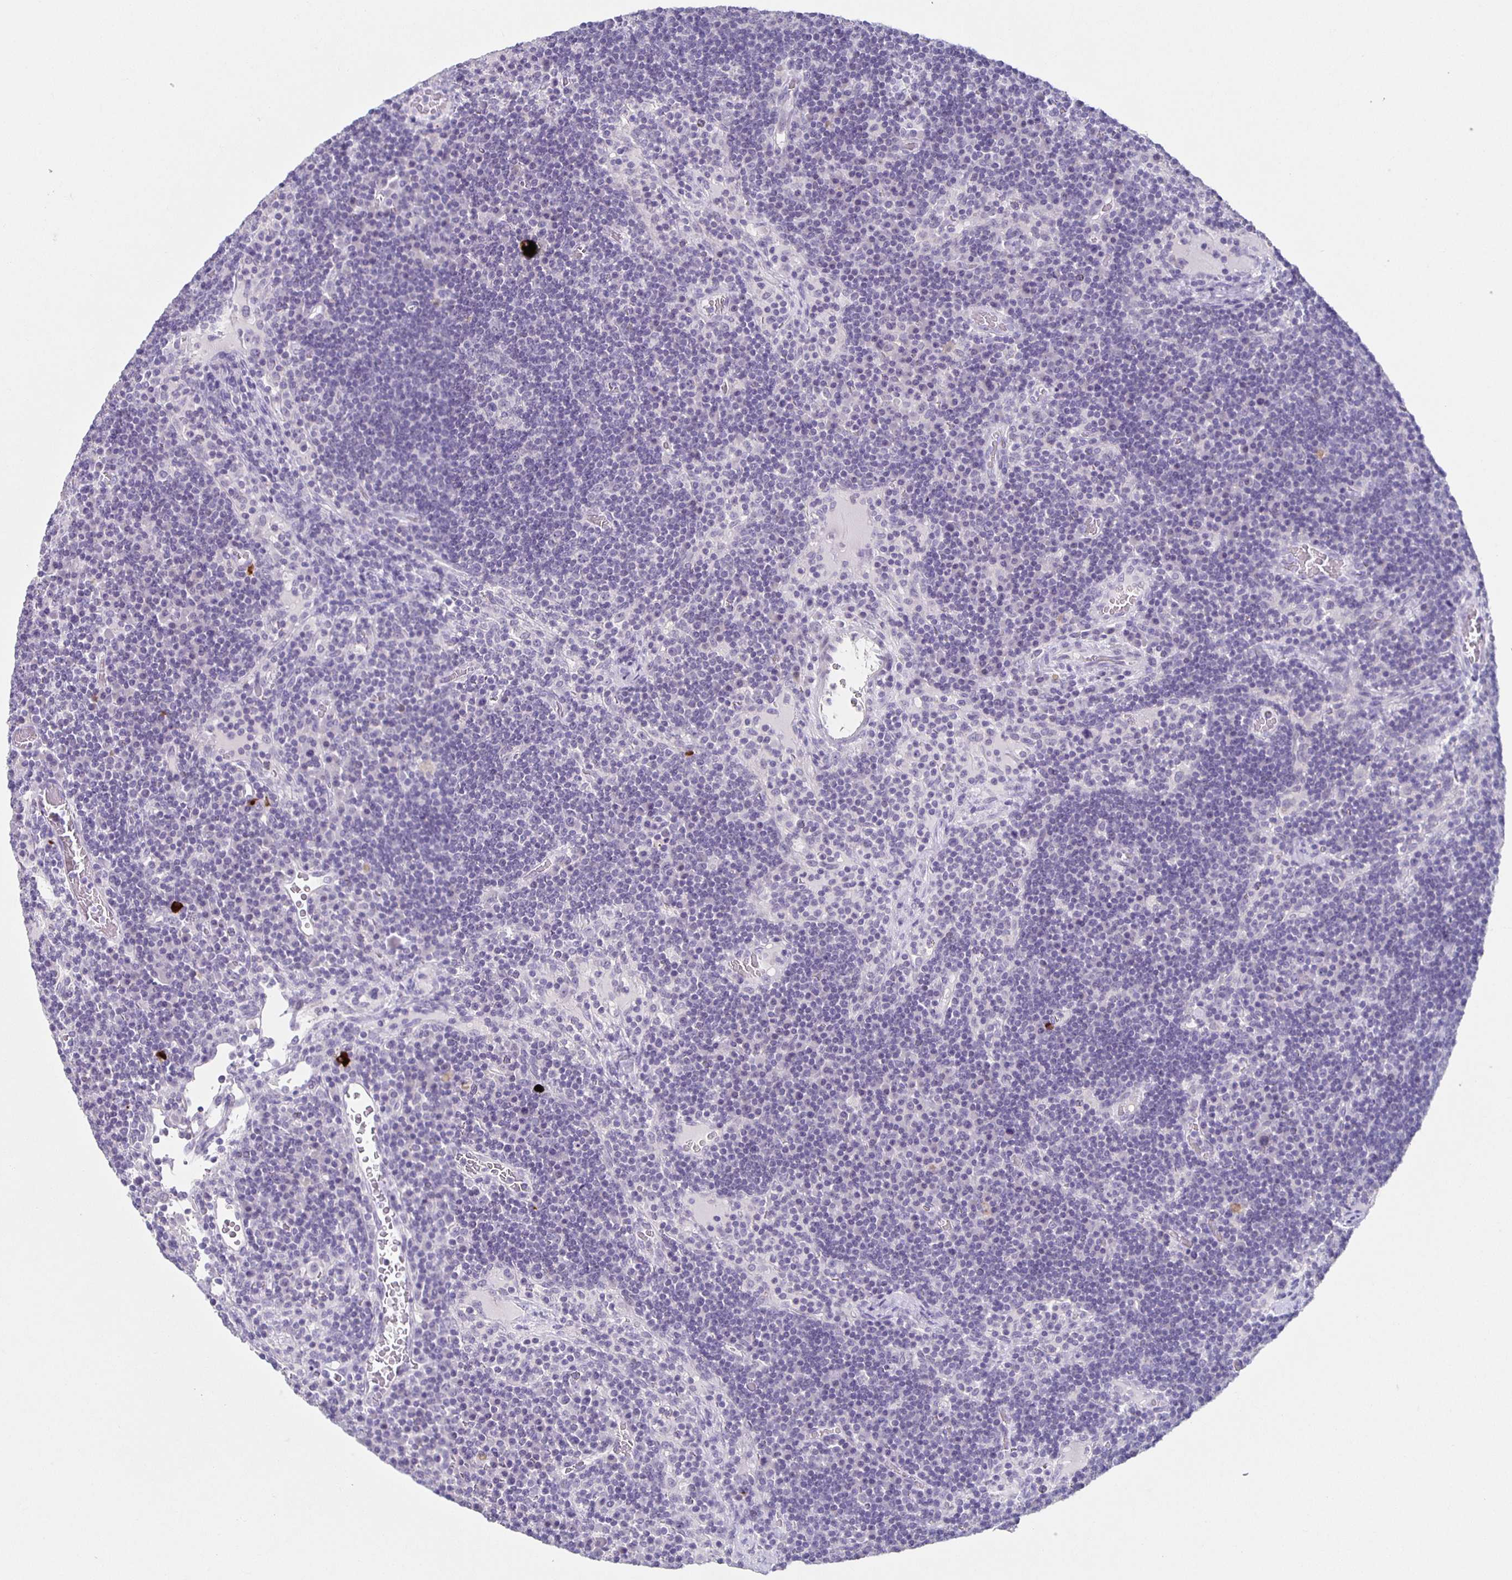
{"staining": {"intensity": "negative", "quantity": "none", "location": "none"}, "tissue": "lymph node", "cell_type": "Germinal center cells", "image_type": "normal", "snomed": [{"axis": "morphology", "description": "Normal tissue, NOS"}, {"axis": "topography", "description": "Lymph node"}], "caption": "High magnification brightfield microscopy of benign lymph node stained with DAB (brown) and counterstained with hematoxylin (blue): germinal center cells show no significant staining.", "gene": "CARNS1", "patient": {"sex": "male", "age": 67}}